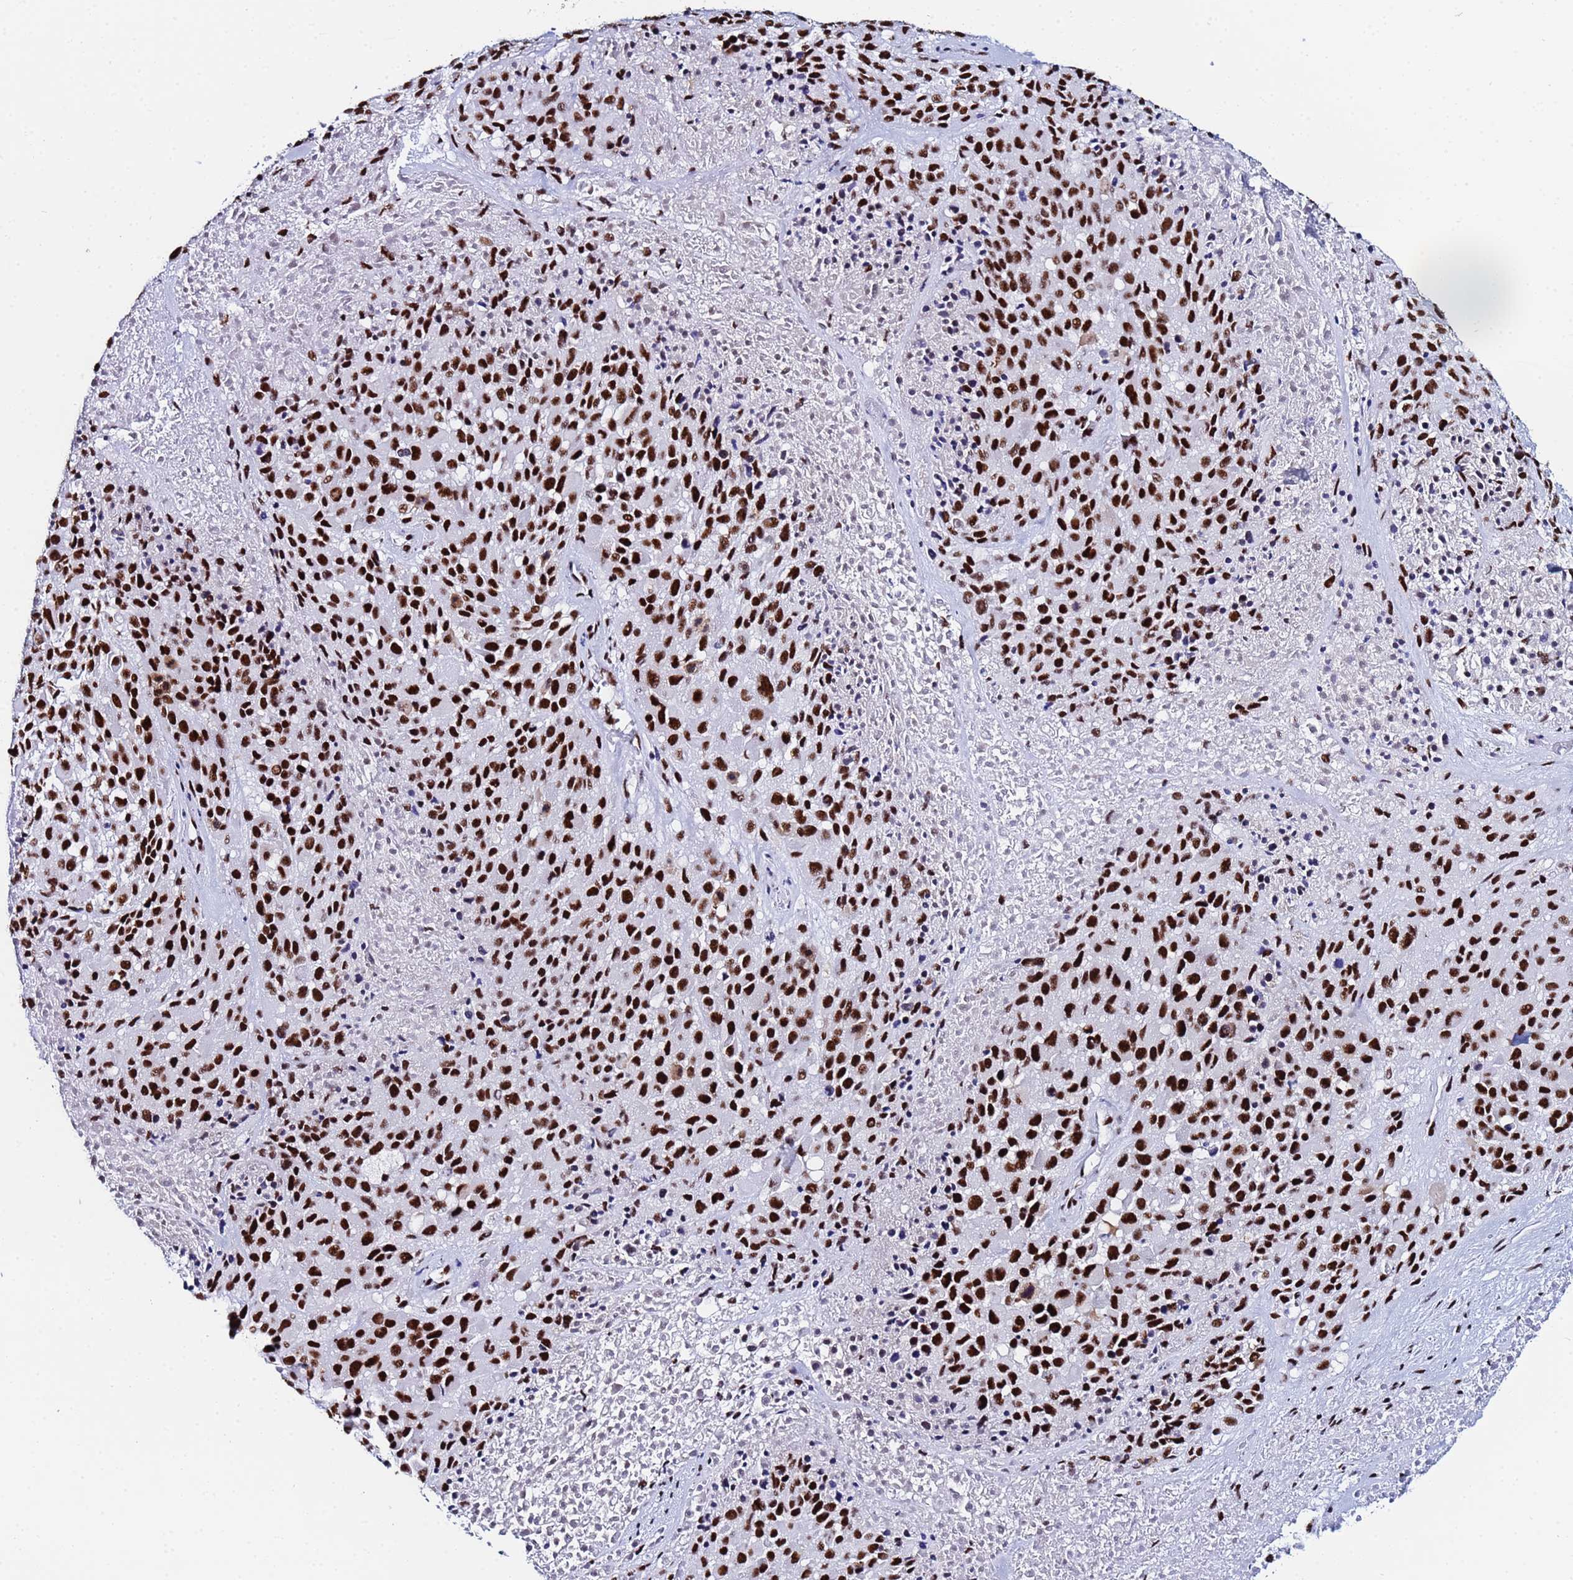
{"staining": {"intensity": "strong", "quantity": ">75%", "location": "nuclear"}, "tissue": "melanoma", "cell_type": "Tumor cells", "image_type": "cancer", "snomed": [{"axis": "morphology", "description": "Malignant melanoma, Metastatic site"}, {"axis": "topography", "description": "Skin"}], "caption": "Melanoma stained with a protein marker shows strong staining in tumor cells.", "gene": "SNRPA1", "patient": {"sex": "female", "age": 81}}